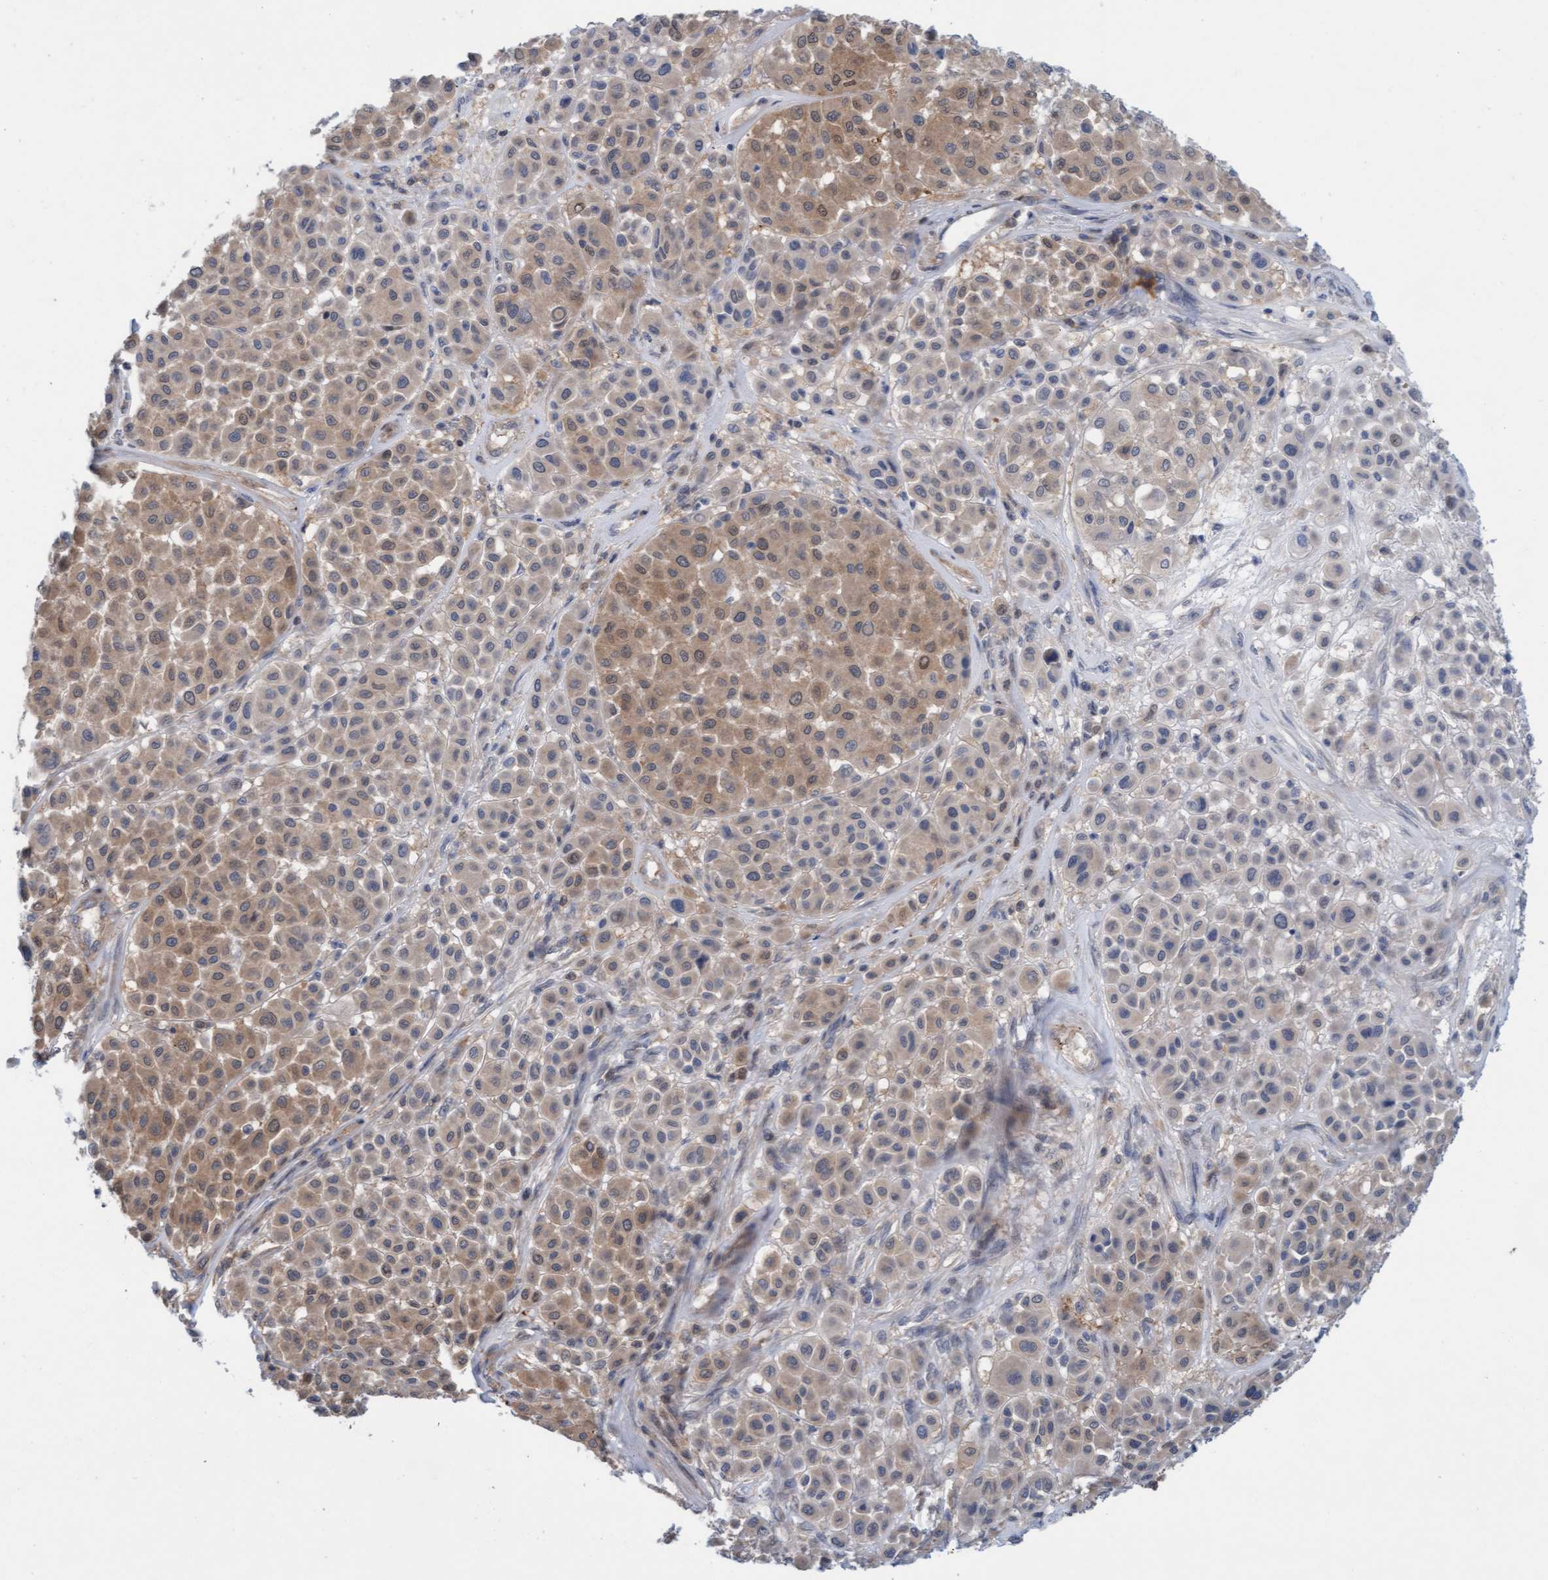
{"staining": {"intensity": "weak", "quantity": "25%-75%", "location": "cytoplasmic/membranous,nuclear"}, "tissue": "melanoma", "cell_type": "Tumor cells", "image_type": "cancer", "snomed": [{"axis": "morphology", "description": "Malignant melanoma, Metastatic site"}, {"axis": "topography", "description": "Soft tissue"}], "caption": "An image showing weak cytoplasmic/membranous and nuclear staining in about 25%-75% of tumor cells in melanoma, as visualized by brown immunohistochemical staining.", "gene": "KLHL25", "patient": {"sex": "male", "age": 41}}